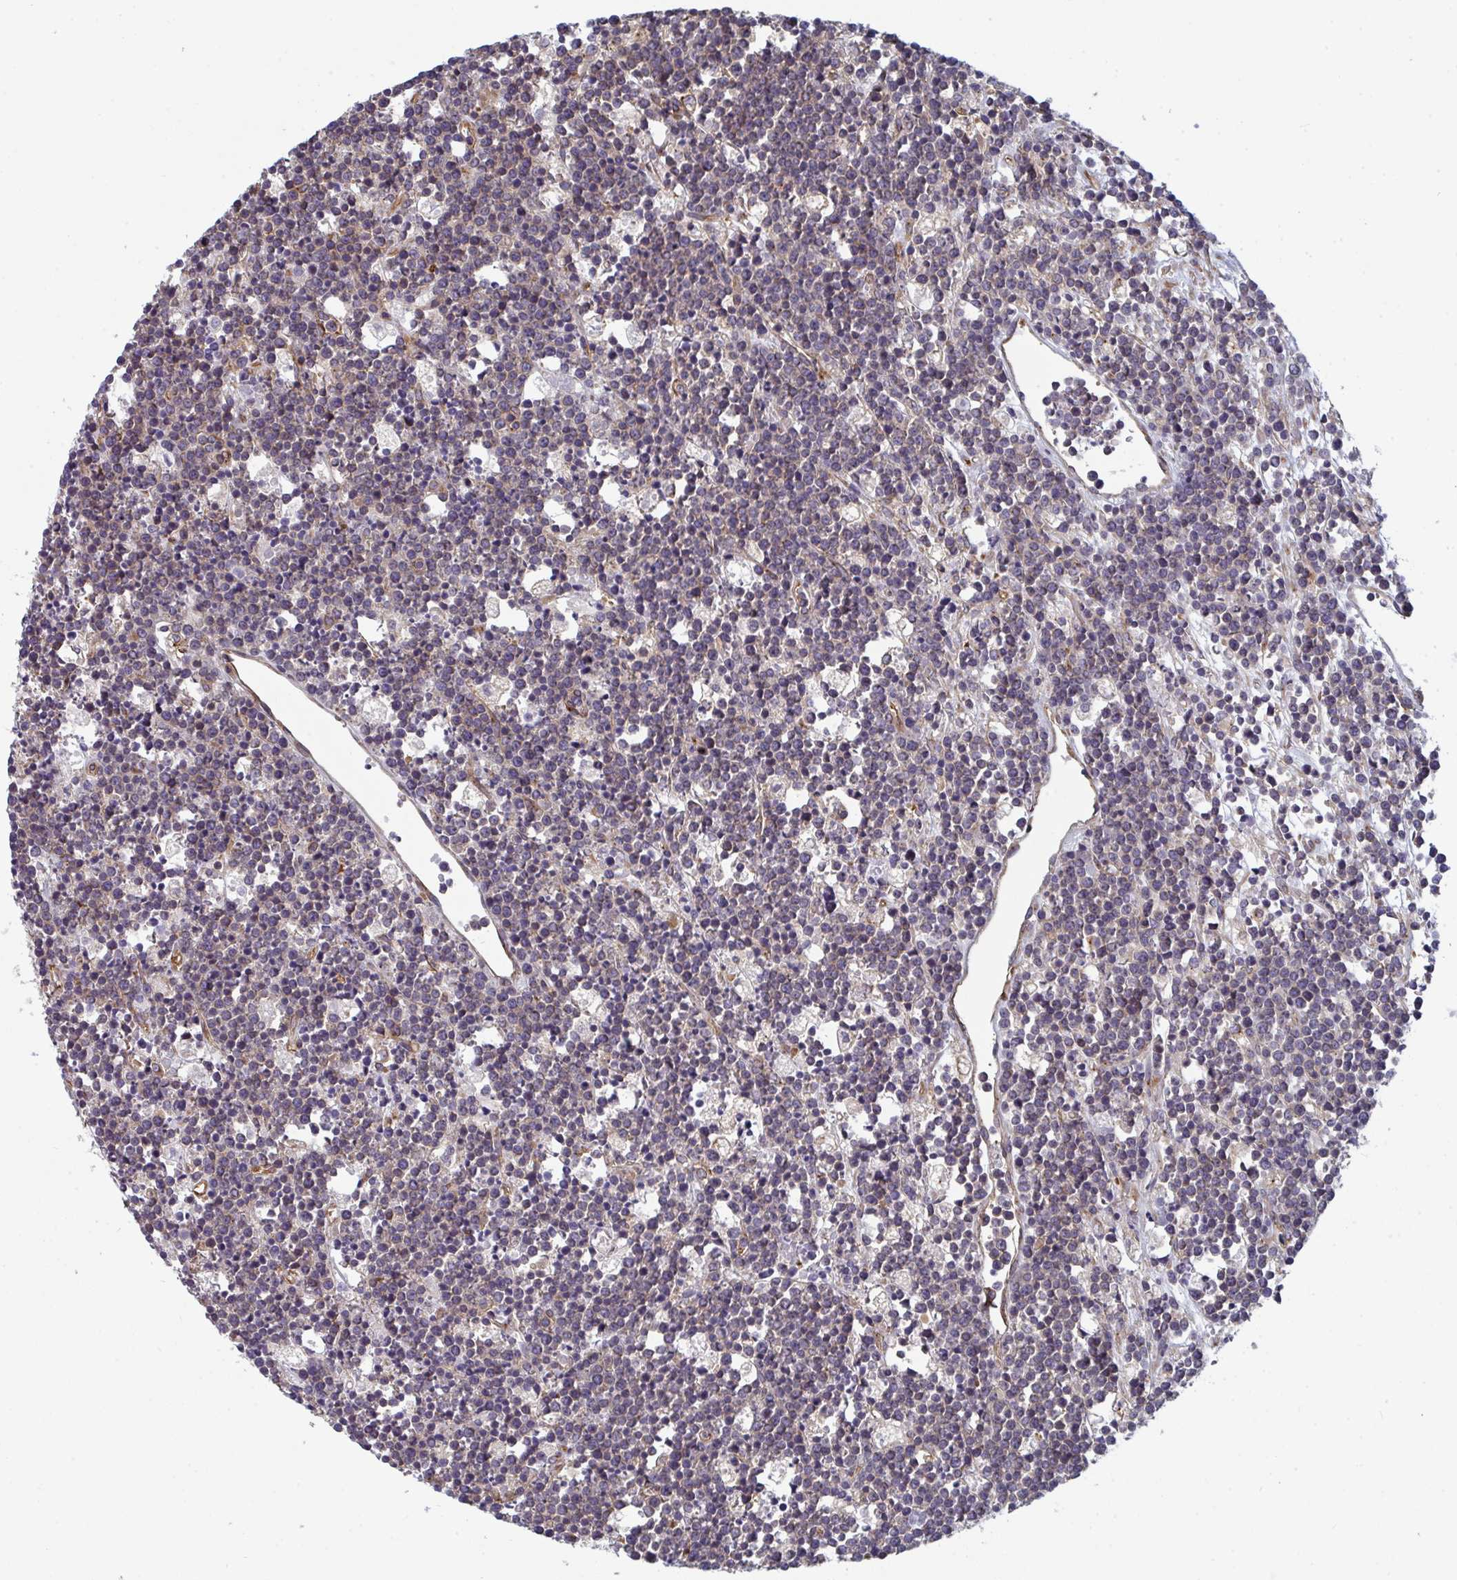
{"staining": {"intensity": "weak", "quantity": "25%-75%", "location": "cytoplasmic/membranous"}, "tissue": "lymphoma", "cell_type": "Tumor cells", "image_type": "cancer", "snomed": [{"axis": "morphology", "description": "Malignant lymphoma, non-Hodgkin's type, High grade"}, {"axis": "topography", "description": "Ovary"}], "caption": "This is an image of IHC staining of lymphoma, which shows weak staining in the cytoplasmic/membranous of tumor cells.", "gene": "DYNC1I2", "patient": {"sex": "female", "age": 56}}